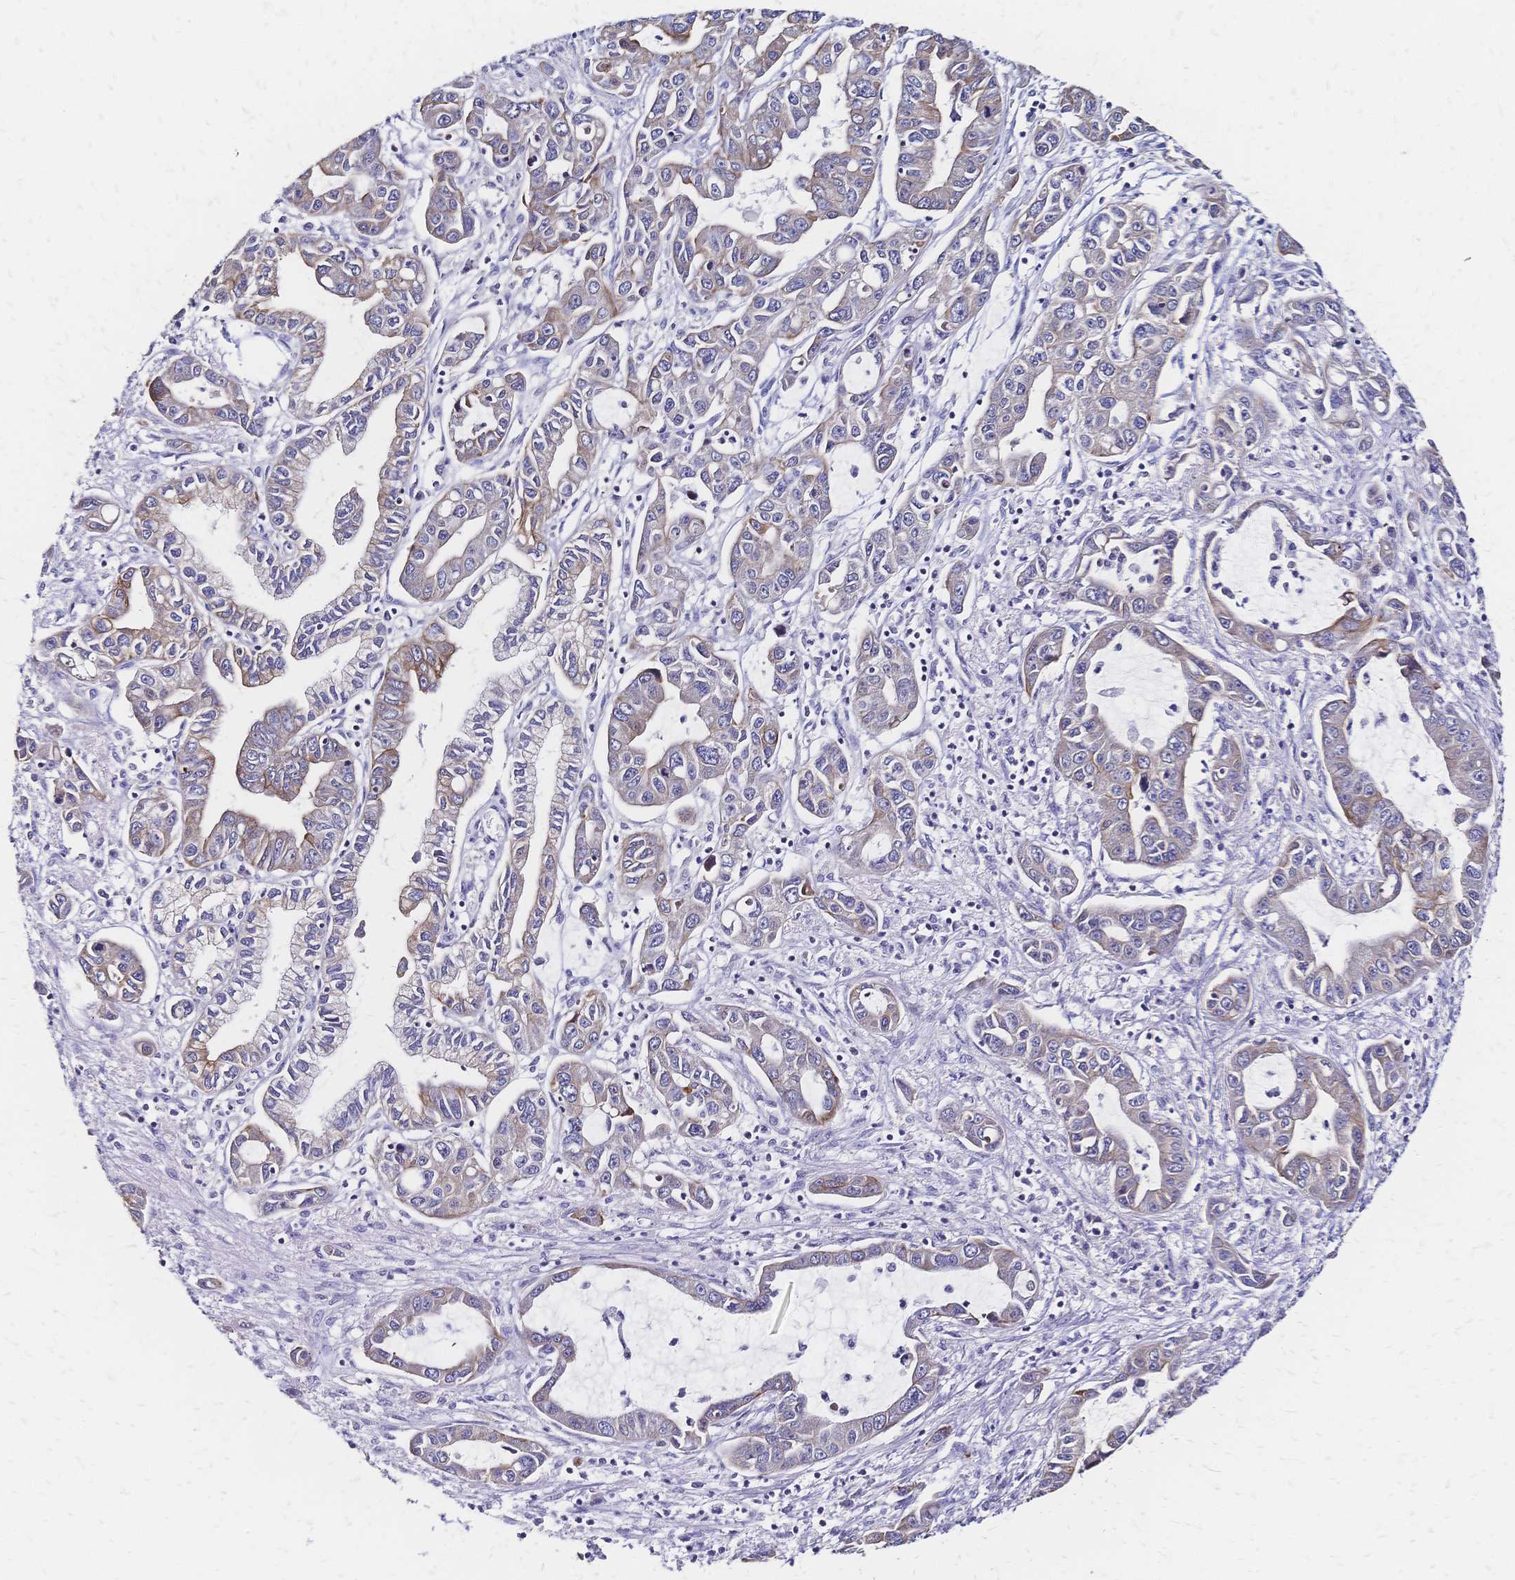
{"staining": {"intensity": "moderate", "quantity": "25%-75%", "location": "cytoplasmic/membranous"}, "tissue": "liver cancer", "cell_type": "Tumor cells", "image_type": "cancer", "snomed": [{"axis": "morphology", "description": "Cholangiocarcinoma"}, {"axis": "topography", "description": "Liver"}], "caption": "Immunohistochemistry photomicrograph of neoplastic tissue: human liver cancer (cholangiocarcinoma) stained using IHC shows medium levels of moderate protein expression localized specifically in the cytoplasmic/membranous of tumor cells, appearing as a cytoplasmic/membranous brown color.", "gene": "DTNB", "patient": {"sex": "male", "age": 58}}